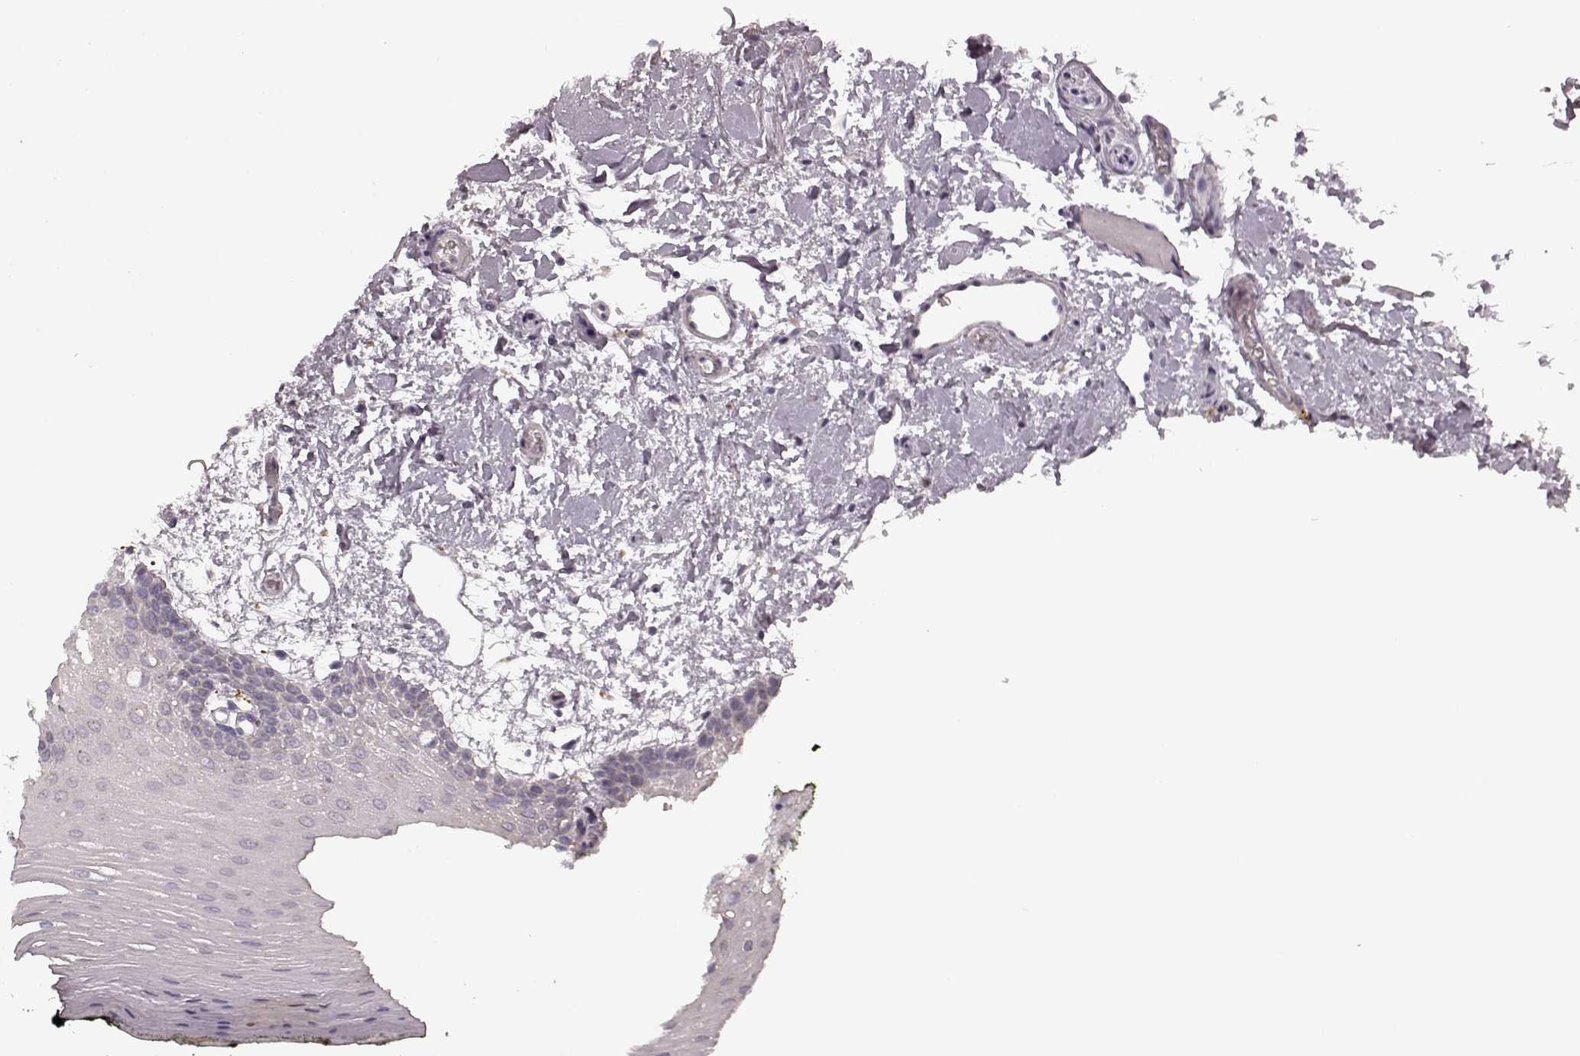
{"staining": {"intensity": "negative", "quantity": "none", "location": "none"}, "tissue": "oral mucosa", "cell_type": "Squamous epithelial cells", "image_type": "normal", "snomed": [{"axis": "morphology", "description": "Normal tissue, NOS"}, {"axis": "topography", "description": "Oral tissue"}, {"axis": "topography", "description": "Head-Neck"}], "caption": "IHC histopathology image of unremarkable oral mucosa stained for a protein (brown), which displays no staining in squamous epithelial cells.", "gene": "HMMR", "patient": {"sex": "male", "age": 65}}